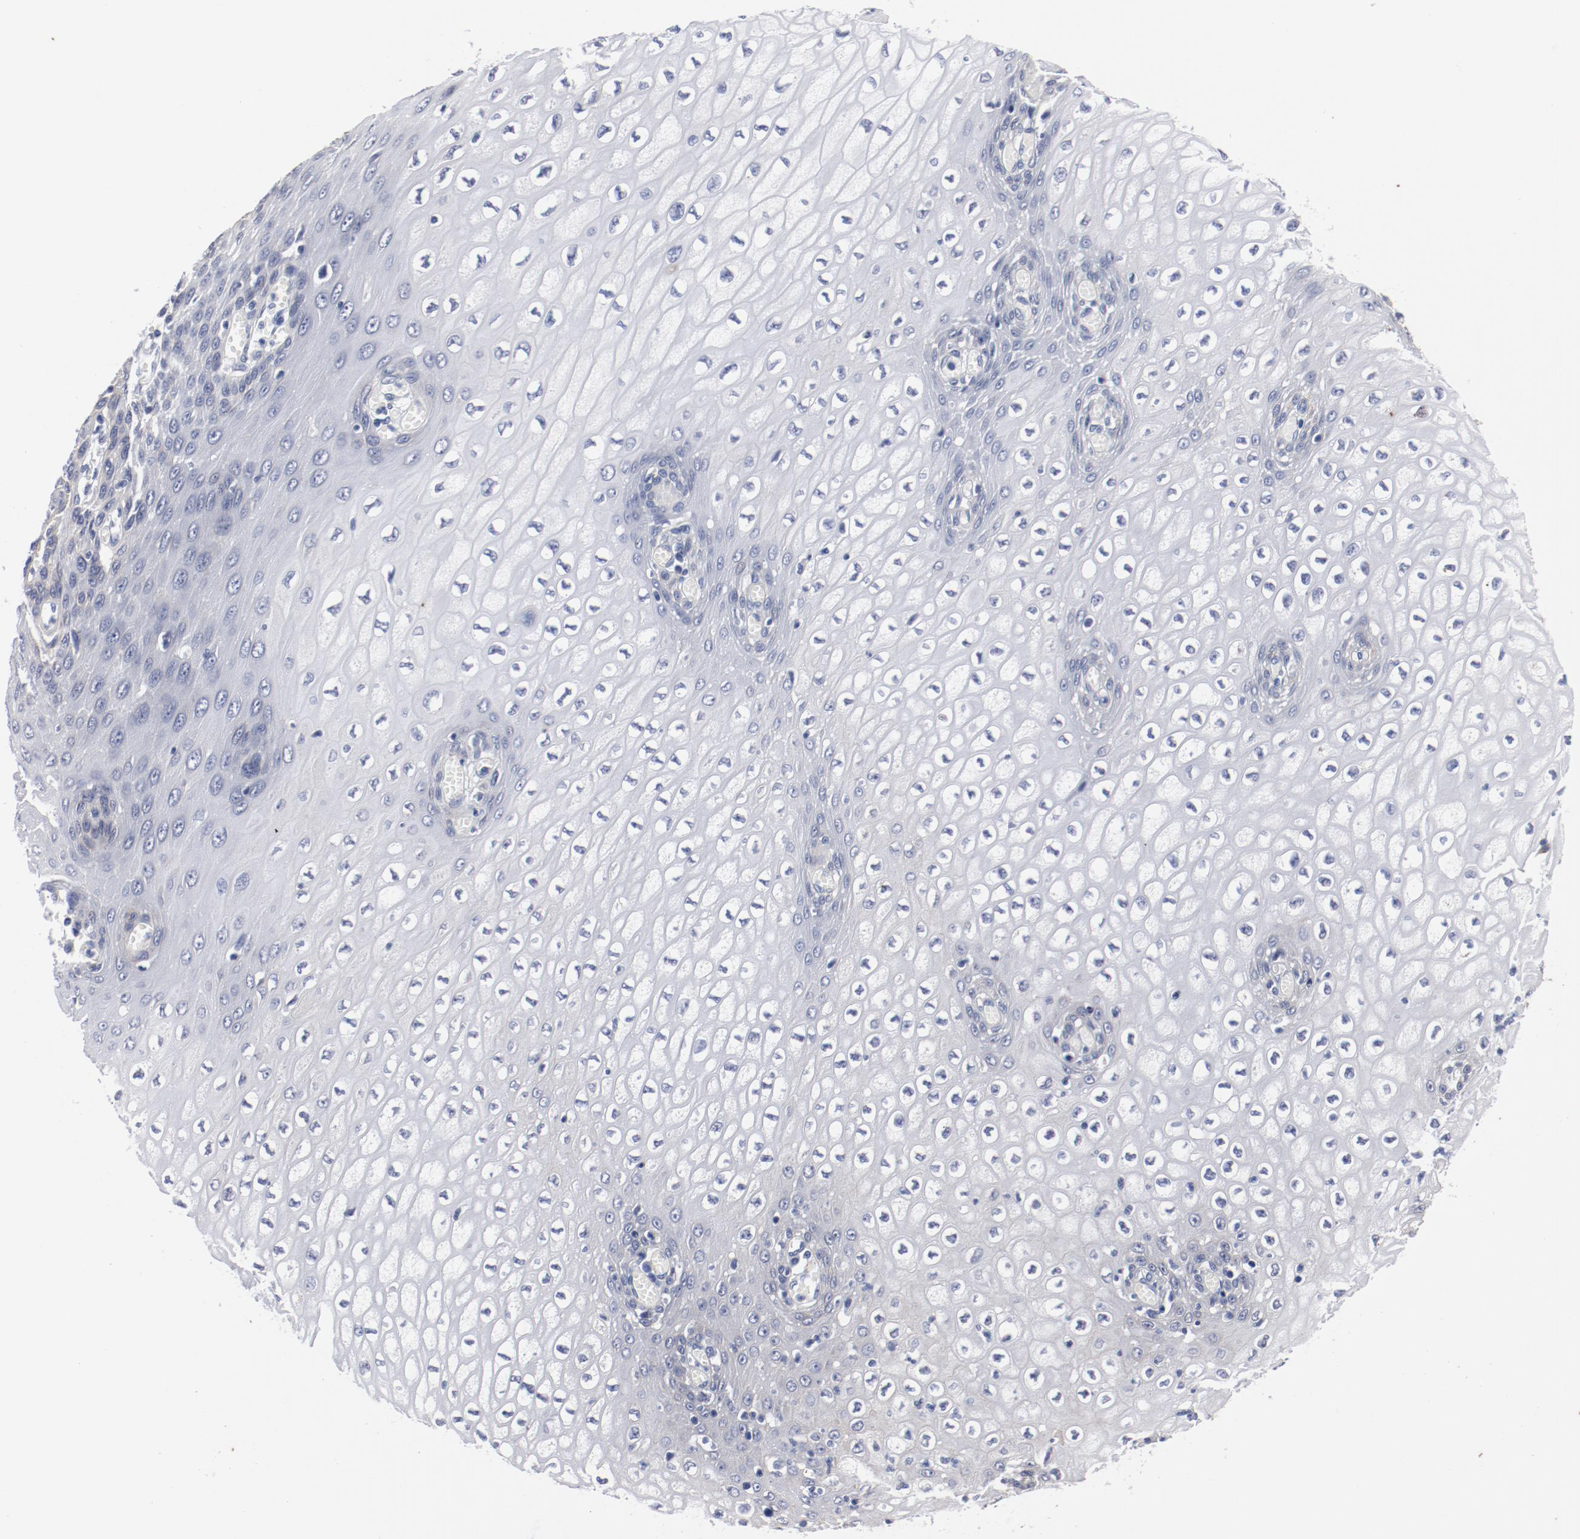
{"staining": {"intensity": "negative", "quantity": "none", "location": "none"}, "tissue": "esophagus", "cell_type": "Squamous epithelial cells", "image_type": "normal", "snomed": [{"axis": "morphology", "description": "Normal tissue, NOS"}, {"axis": "topography", "description": "Esophagus"}], "caption": "Immunohistochemistry (IHC) of benign human esophagus reveals no positivity in squamous epithelial cells. Brightfield microscopy of immunohistochemistry (IHC) stained with DAB (3,3'-diaminobenzidine) (brown) and hematoxylin (blue), captured at high magnification.", "gene": "GPR143", "patient": {"sex": "male", "age": 65}}